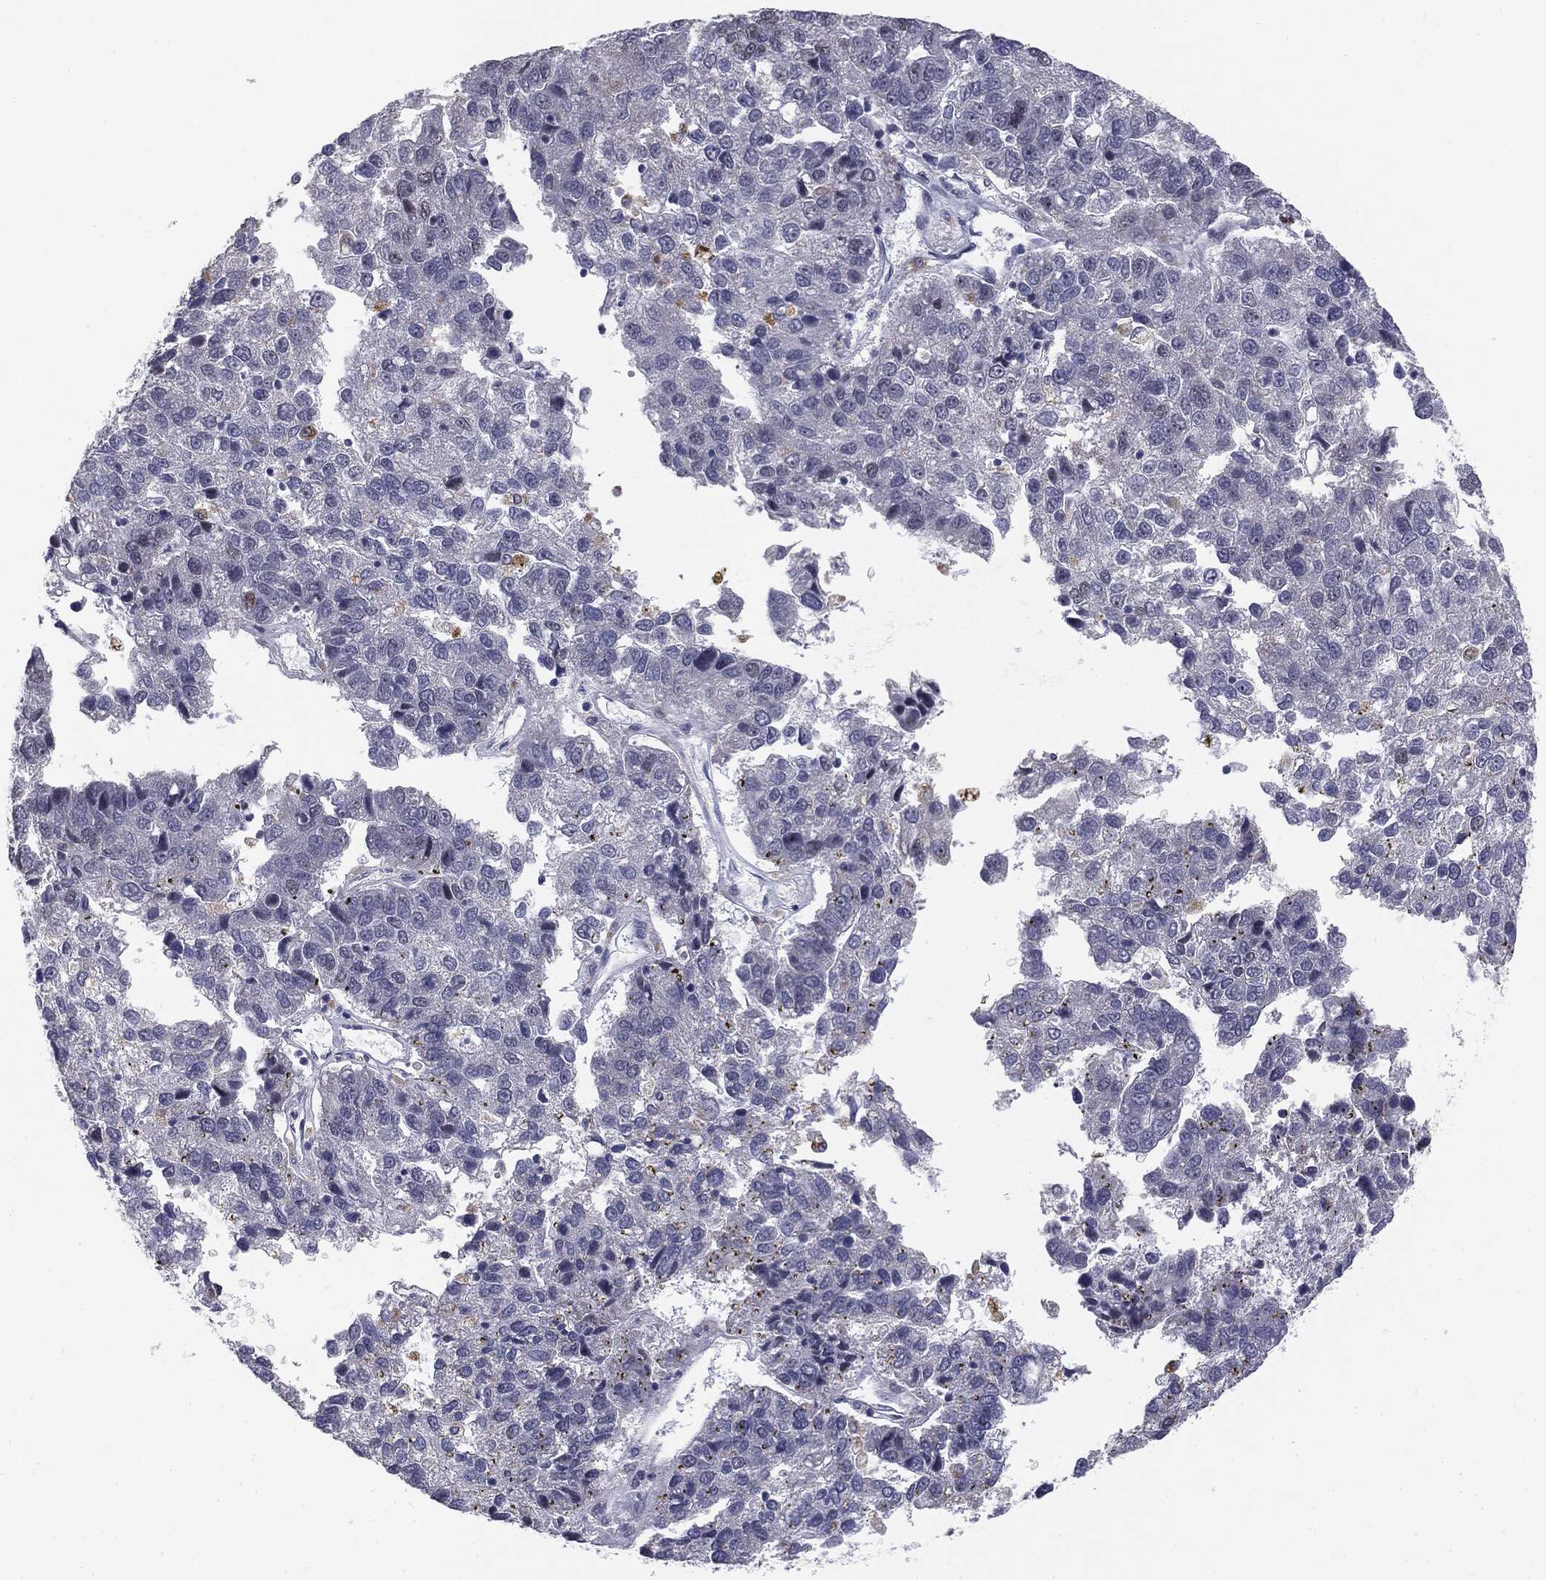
{"staining": {"intensity": "negative", "quantity": "none", "location": "none"}, "tissue": "pancreatic cancer", "cell_type": "Tumor cells", "image_type": "cancer", "snomed": [{"axis": "morphology", "description": "Adenocarcinoma, NOS"}, {"axis": "topography", "description": "Pancreas"}], "caption": "A micrograph of pancreatic cancer stained for a protein shows no brown staining in tumor cells.", "gene": "MDC1", "patient": {"sex": "female", "age": 61}}